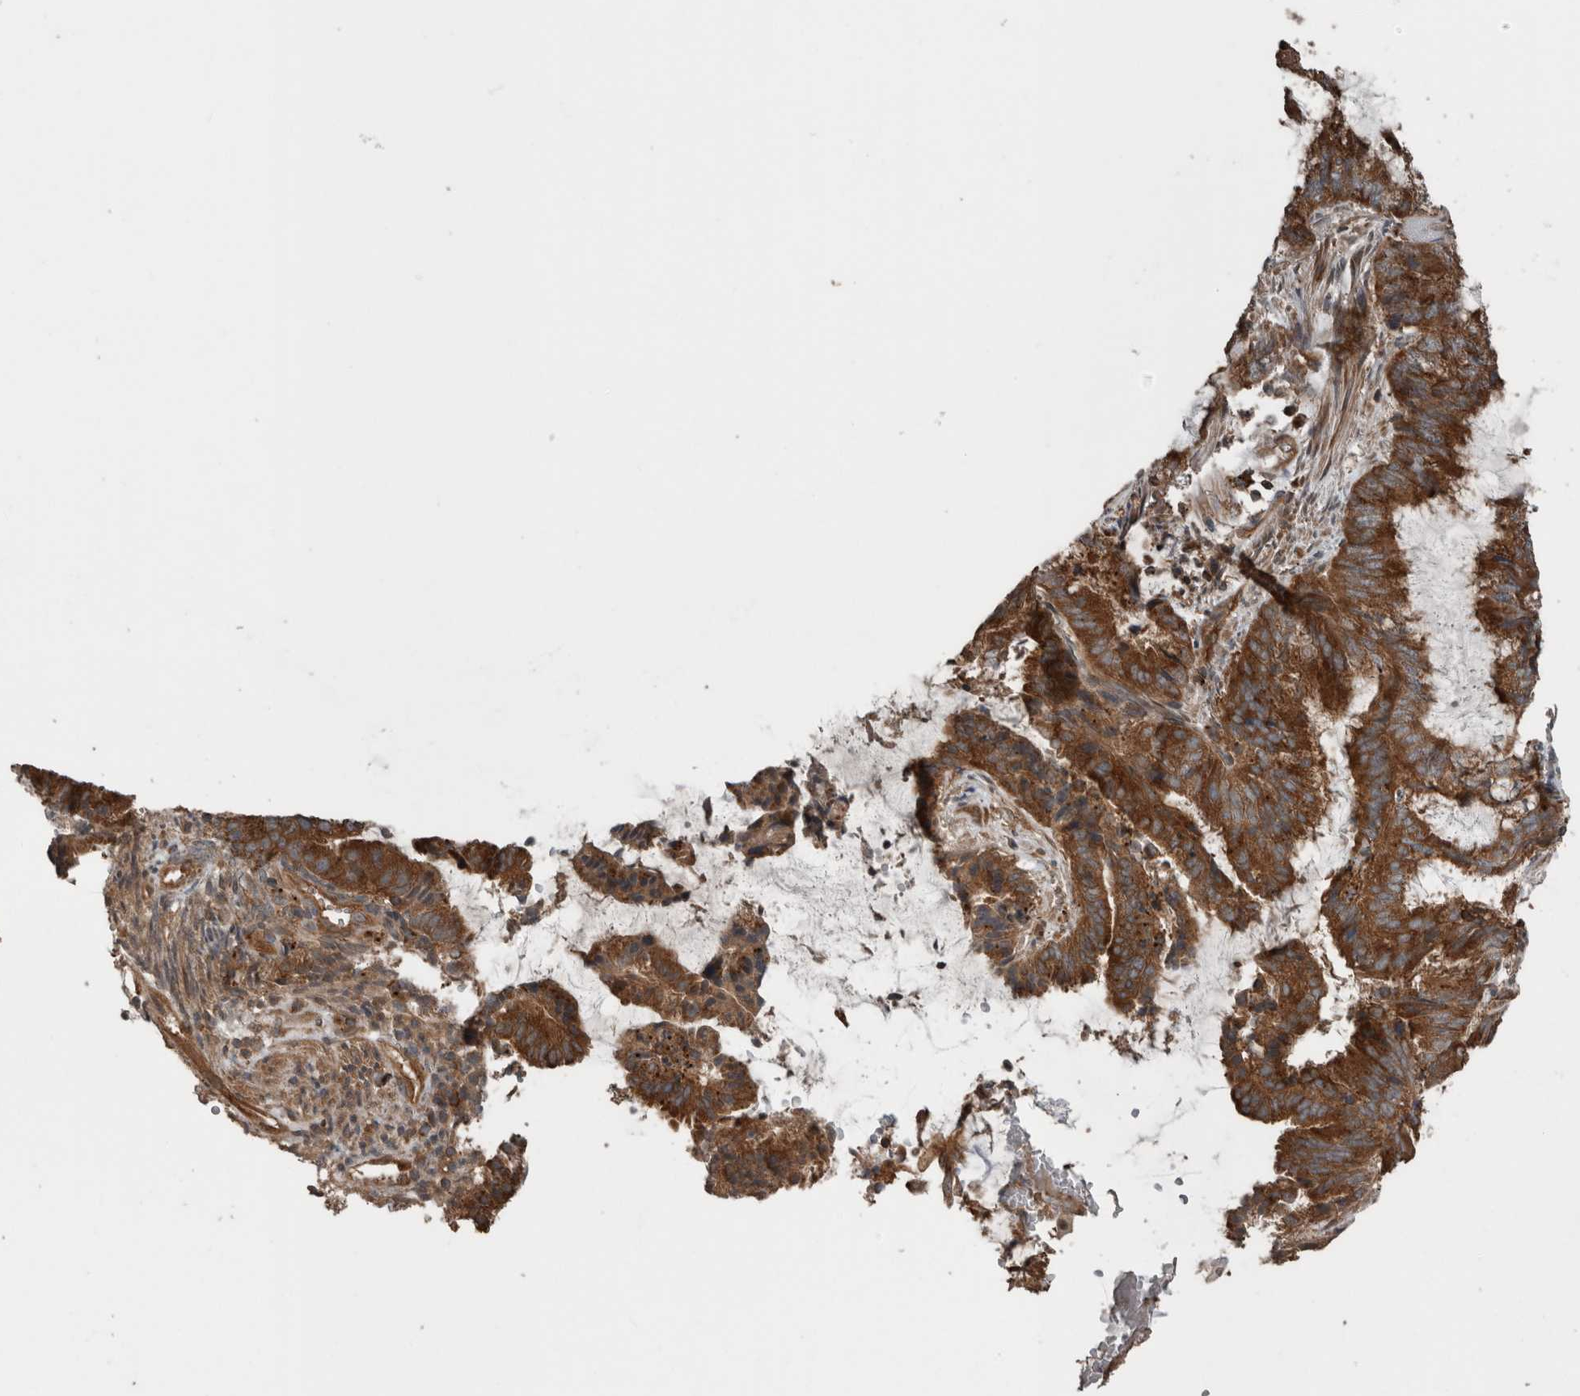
{"staining": {"intensity": "strong", "quantity": ">75%", "location": "cytoplasmic/membranous"}, "tissue": "endometrial cancer", "cell_type": "Tumor cells", "image_type": "cancer", "snomed": [{"axis": "morphology", "description": "Adenocarcinoma, NOS"}, {"axis": "topography", "description": "Endometrium"}], "caption": "Endometrial cancer (adenocarcinoma) tissue exhibits strong cytoplasmic/membranous staining in about >75% of tumor cells, visualized by immunohistochemistry.", "gene": "RIOK3", "patient": {"sex": "female", "age": 49}}